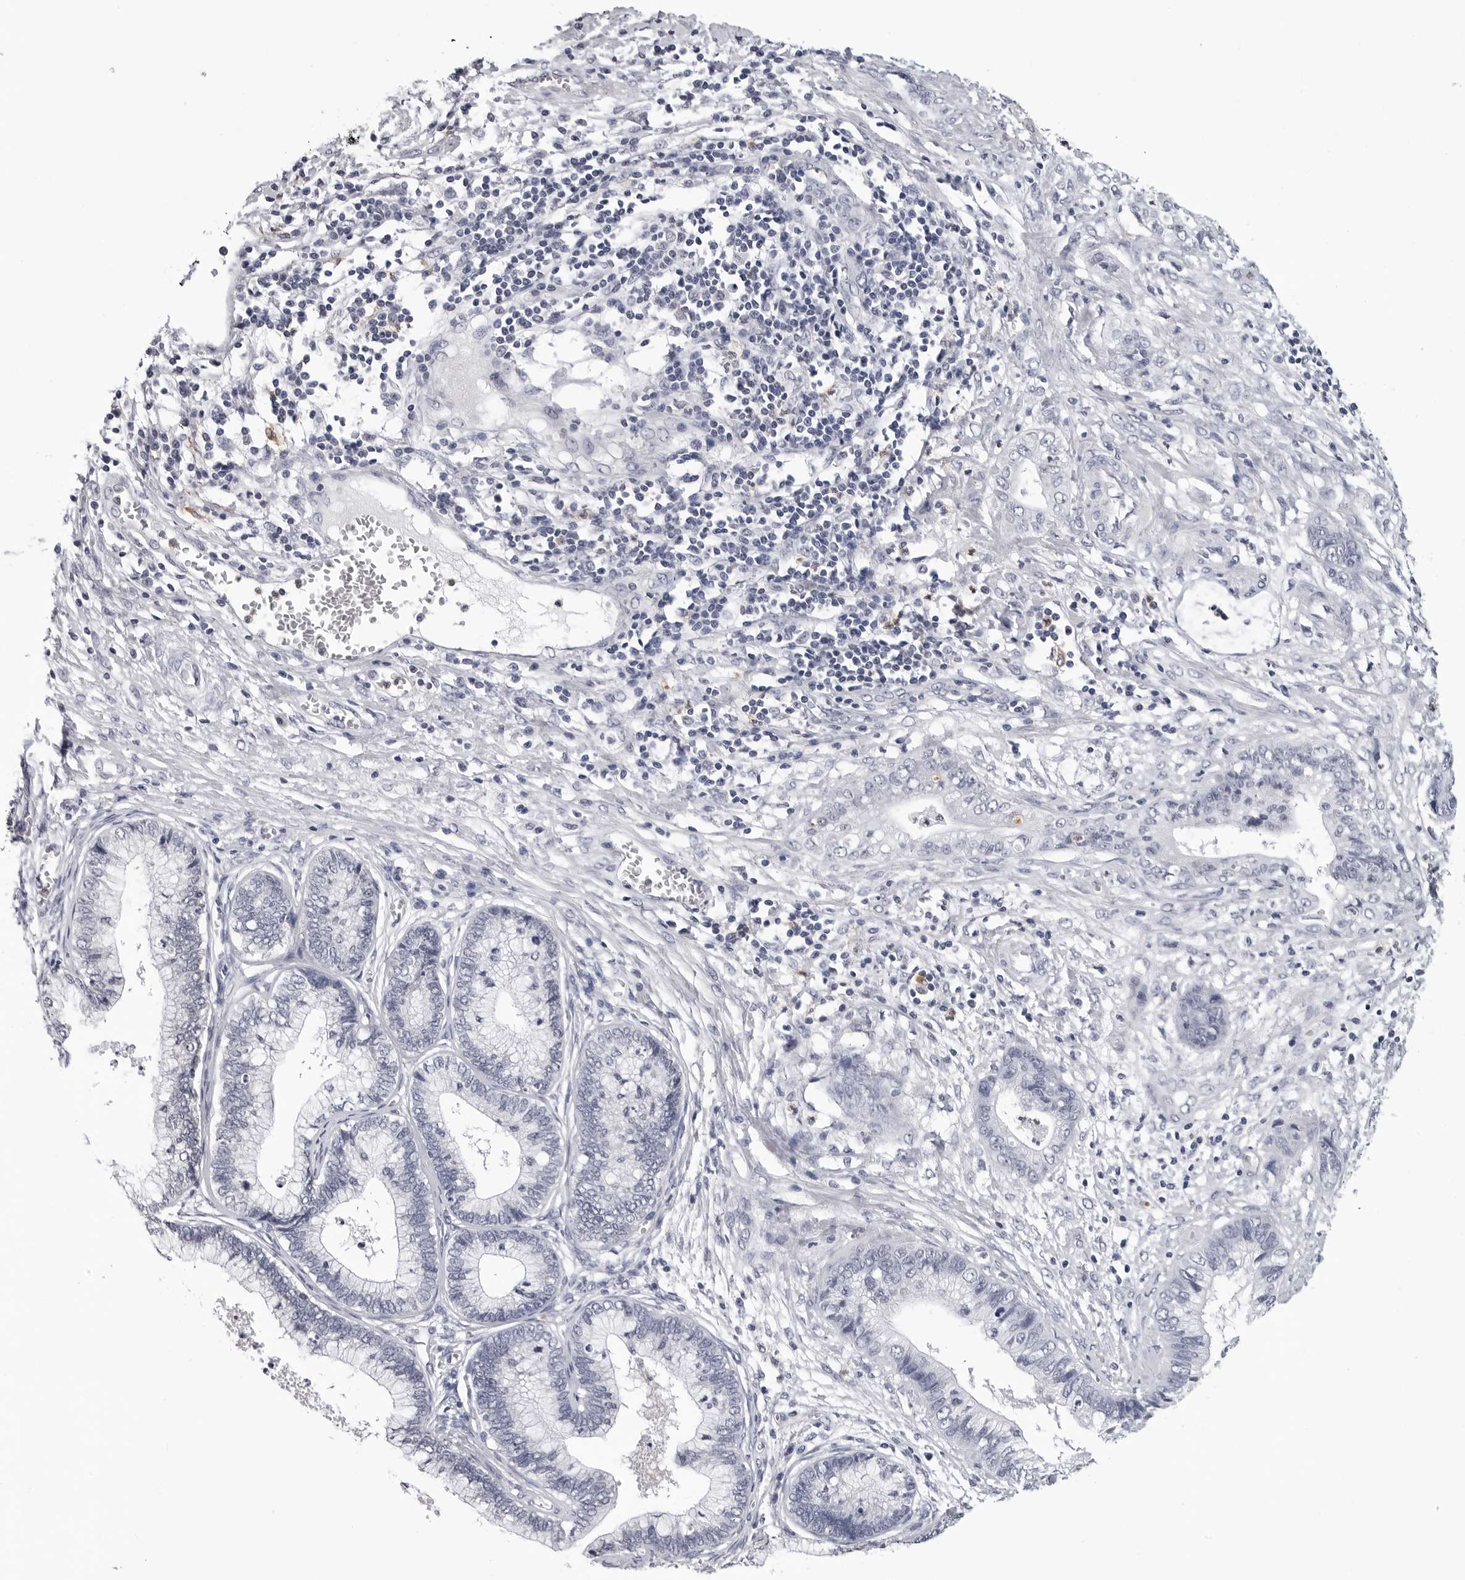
{"staining": {"intensity": "negative", "quantity": "none", "location": "none"}, "tissue": "cervical cancer", "cell_type": "Tumor cells", "image_type": "cancer", "snomed": [{"axis": "morphology", "description": "Adenocarcinoma, NOS"}, {"axis": "topography", "description": "Cervix"}], "caption": "DAB immunohistochemical staining of cervical cancer shows no significant expression in tumor cells.", "gene": "TRMT13", "patient": {"sex": "female", "age": 44}}